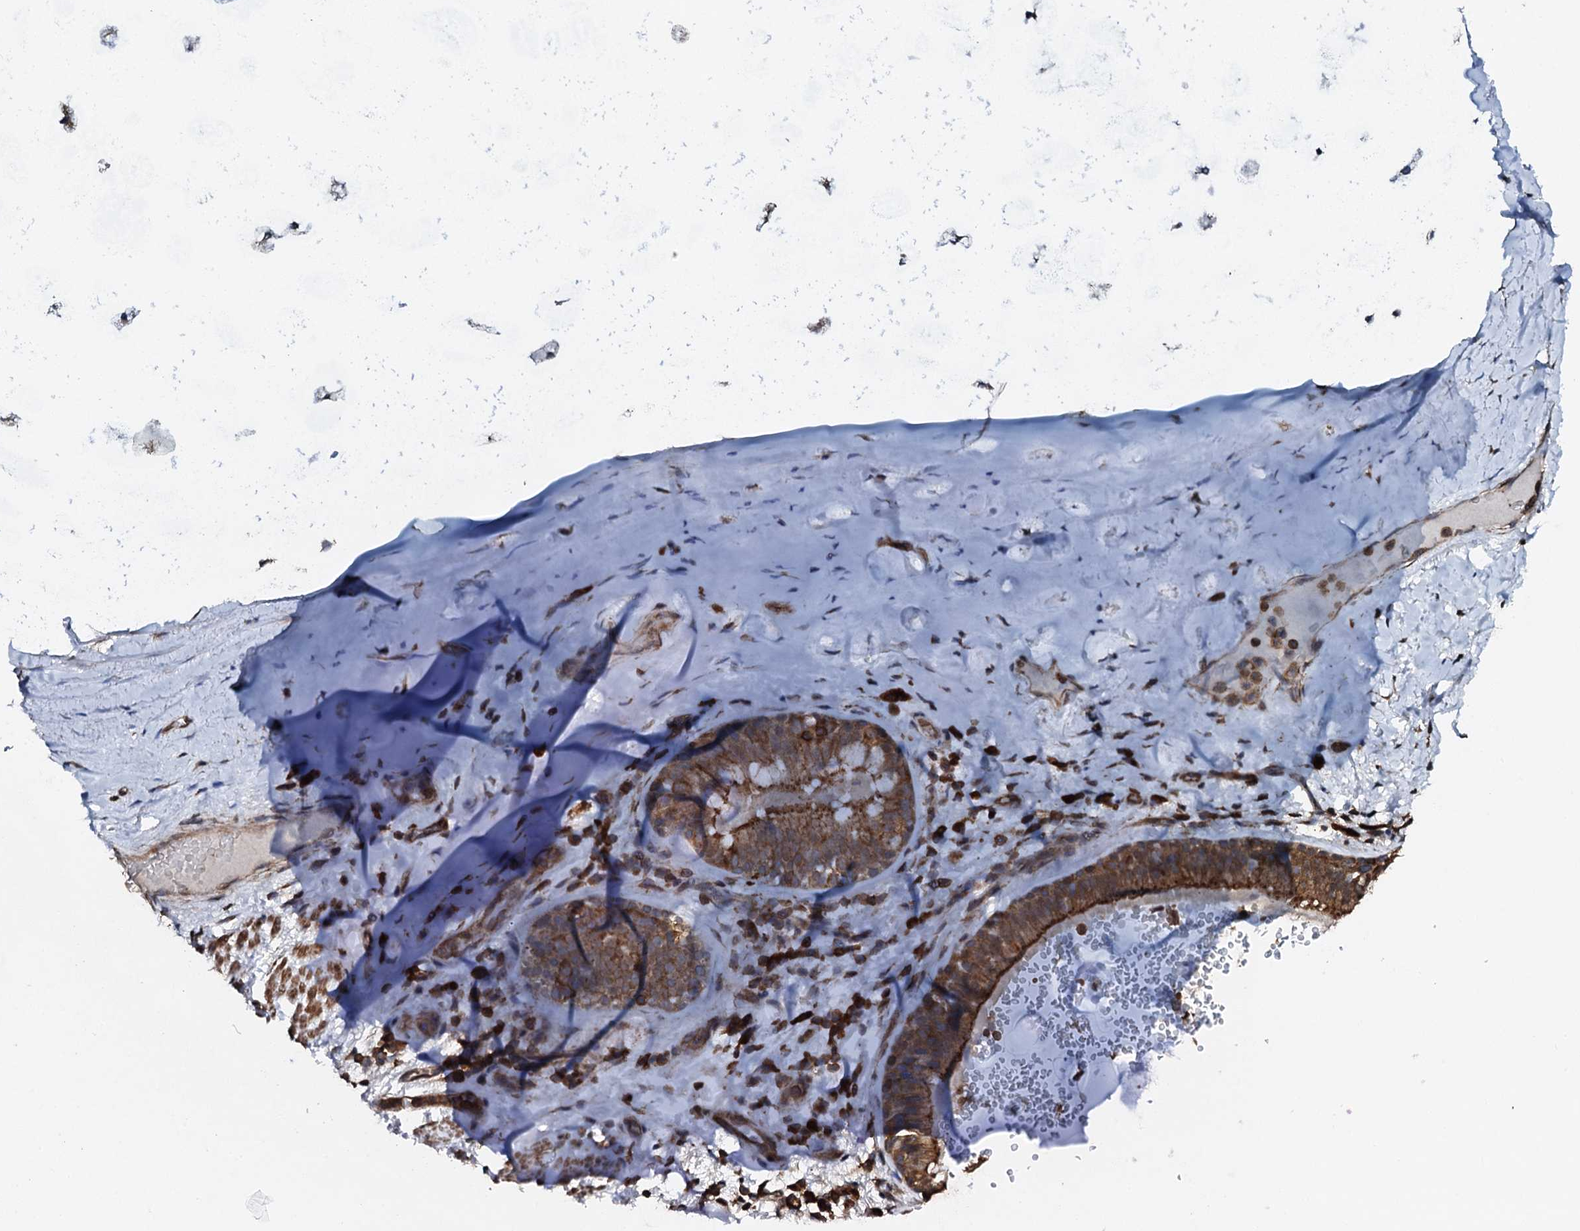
{"staining": {"intensity": "negative", "quantity": "none", "location": "none"}, "tissue": "soft tissue", "cell_type": "Chondrocytes", "image_type": "normal", "snomed": [{"axis": "morphology", "description": "Normal tissue, NOS"}, {"axis": "topography", "description": "Lymph node"}, {"axis": "topography", "description": "Cartilage tissue"}, {"axis": "topography", "description": "Bronchus"}], "caption": "The immunohistochemistry histopathology image has no significant expression in chondrocytes of soft tissue.", "gene": "EDC4", "patient": {"sex": "male", "age": 63}}